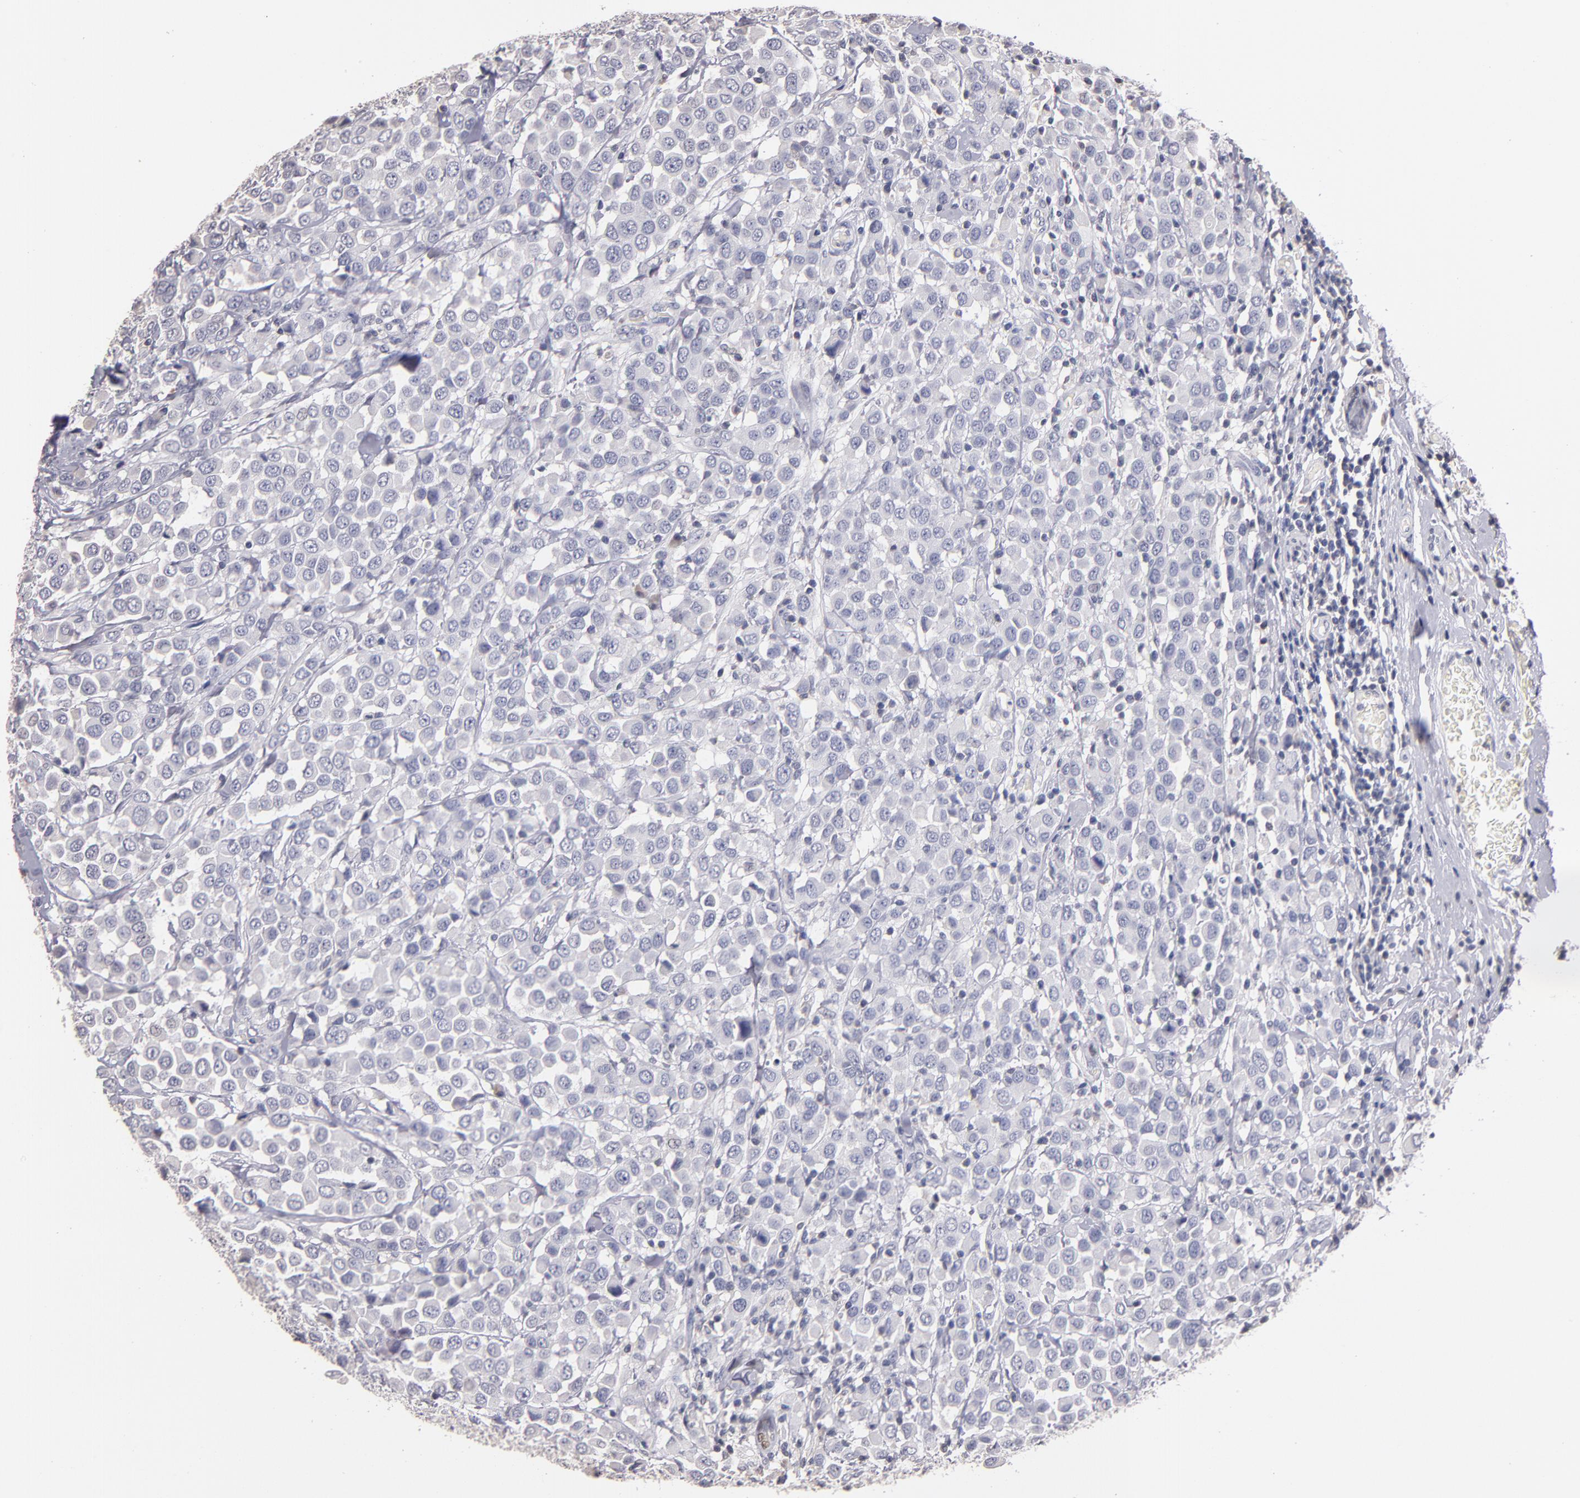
{"staining": {"intensity": "negative", "quantity": "none", "location": "none"}, "tissue": "breast cancer", "cell_type": "Tumor cells", "image_type": "cancer", "snomed": [{"axis": "morphology", "description": "Duct carcinoma"}, {"axis": "topography", "description": "Breast"}], "caption": "Human breast cancer stained for a protein using immunohistochemistry exhibits no staining in tumor cells.", "gene": "SOX10", "patient": {"sex": "female", "age": 61}}